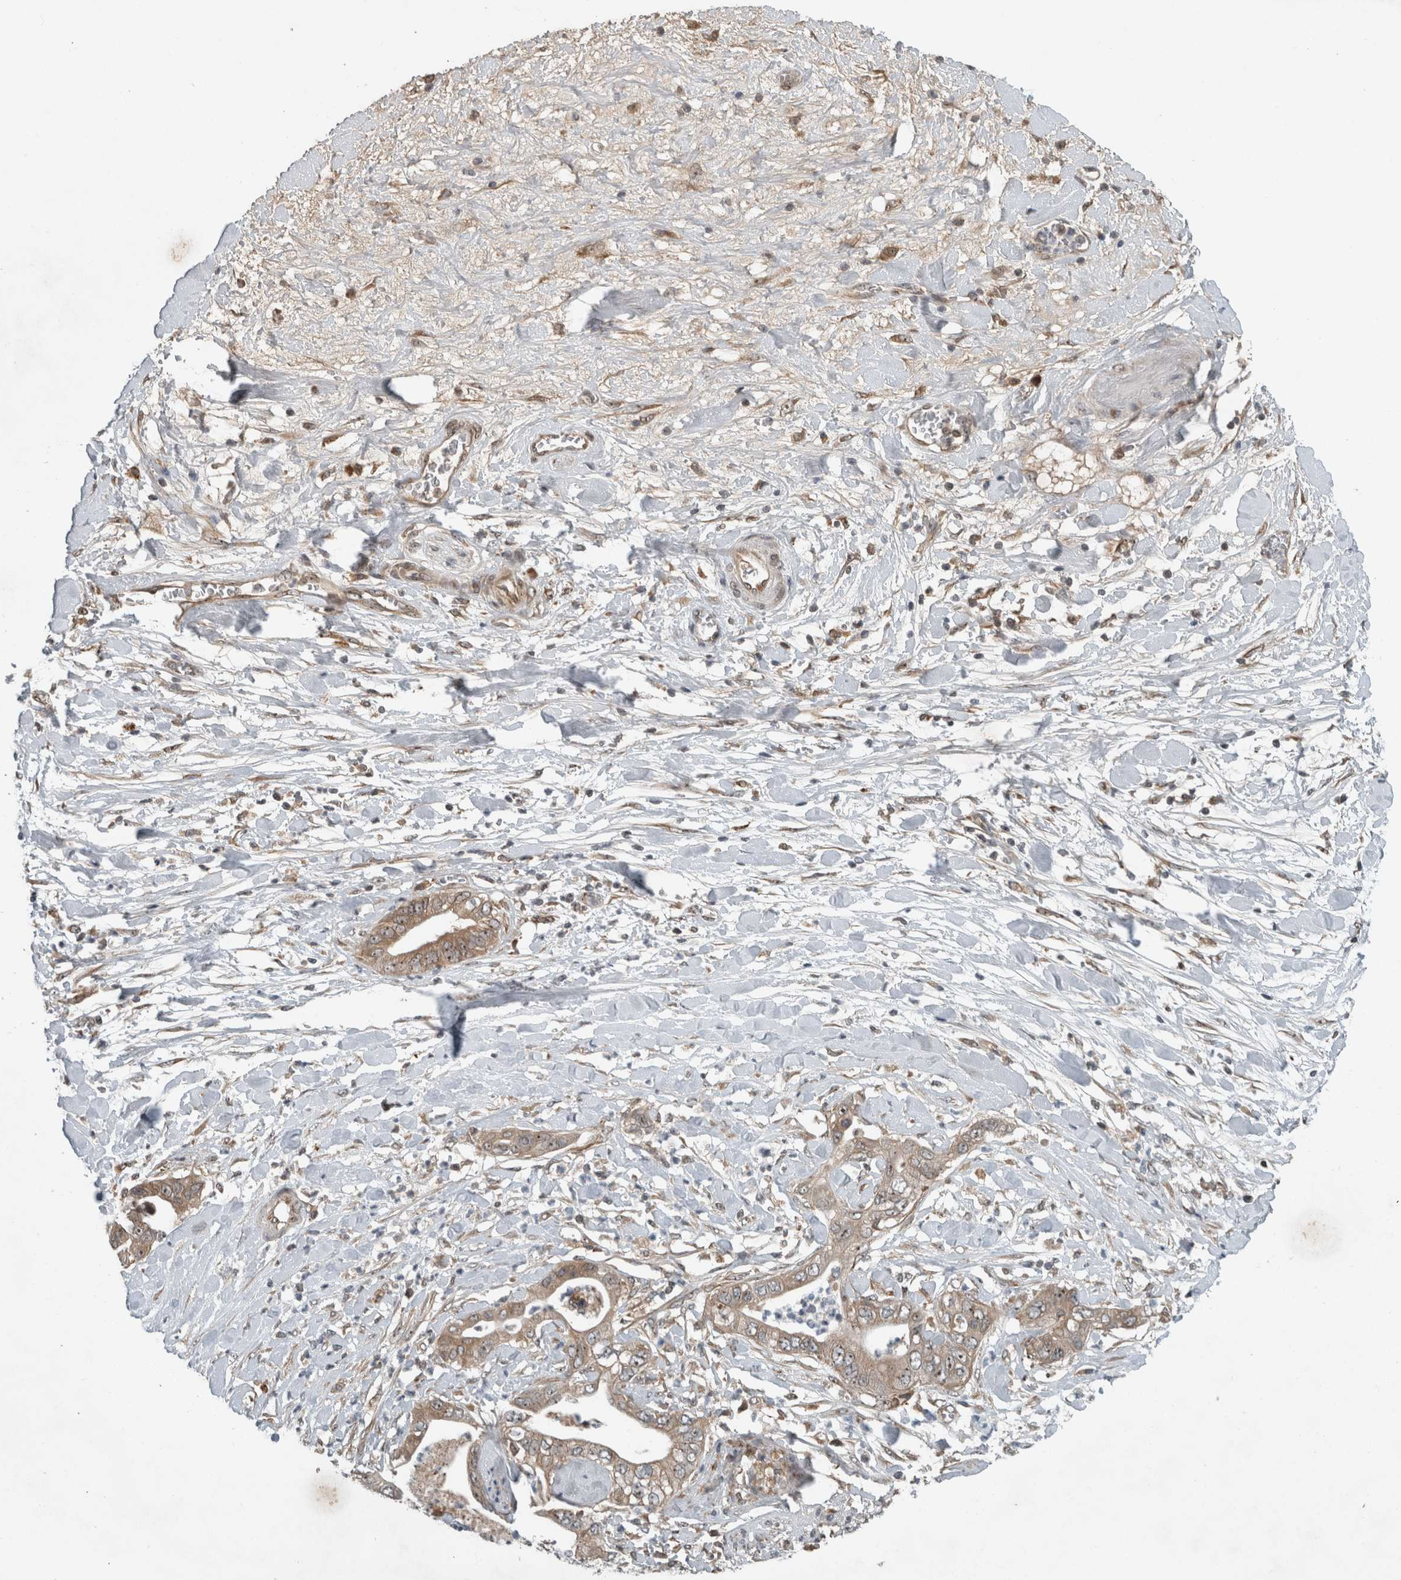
{"staining": {"intensity": "weak", "quantity": ">75%", "location": "cytoplasmic/membranous,nuclear"}, "tissue": "pancreatic cancer", "cell_type": "Tumor cells", "image_type": "cancer", "snomed": [{"axis": "morphology", "description": "Adenocarcinoma, NOS"}, {"axis": "topography", "description": "Pancreas"}], "caption": "Tumor cells exhibit low levels of weak cytoplasmic/membranous and nuclear staining in about >75% of cells in pancreatic adenocarcinoma. Ihc stains the protein in brown and the nuclei are stained blue.", "gene": "GPR137B", "patient": {"sex": "female", "age": 78}}